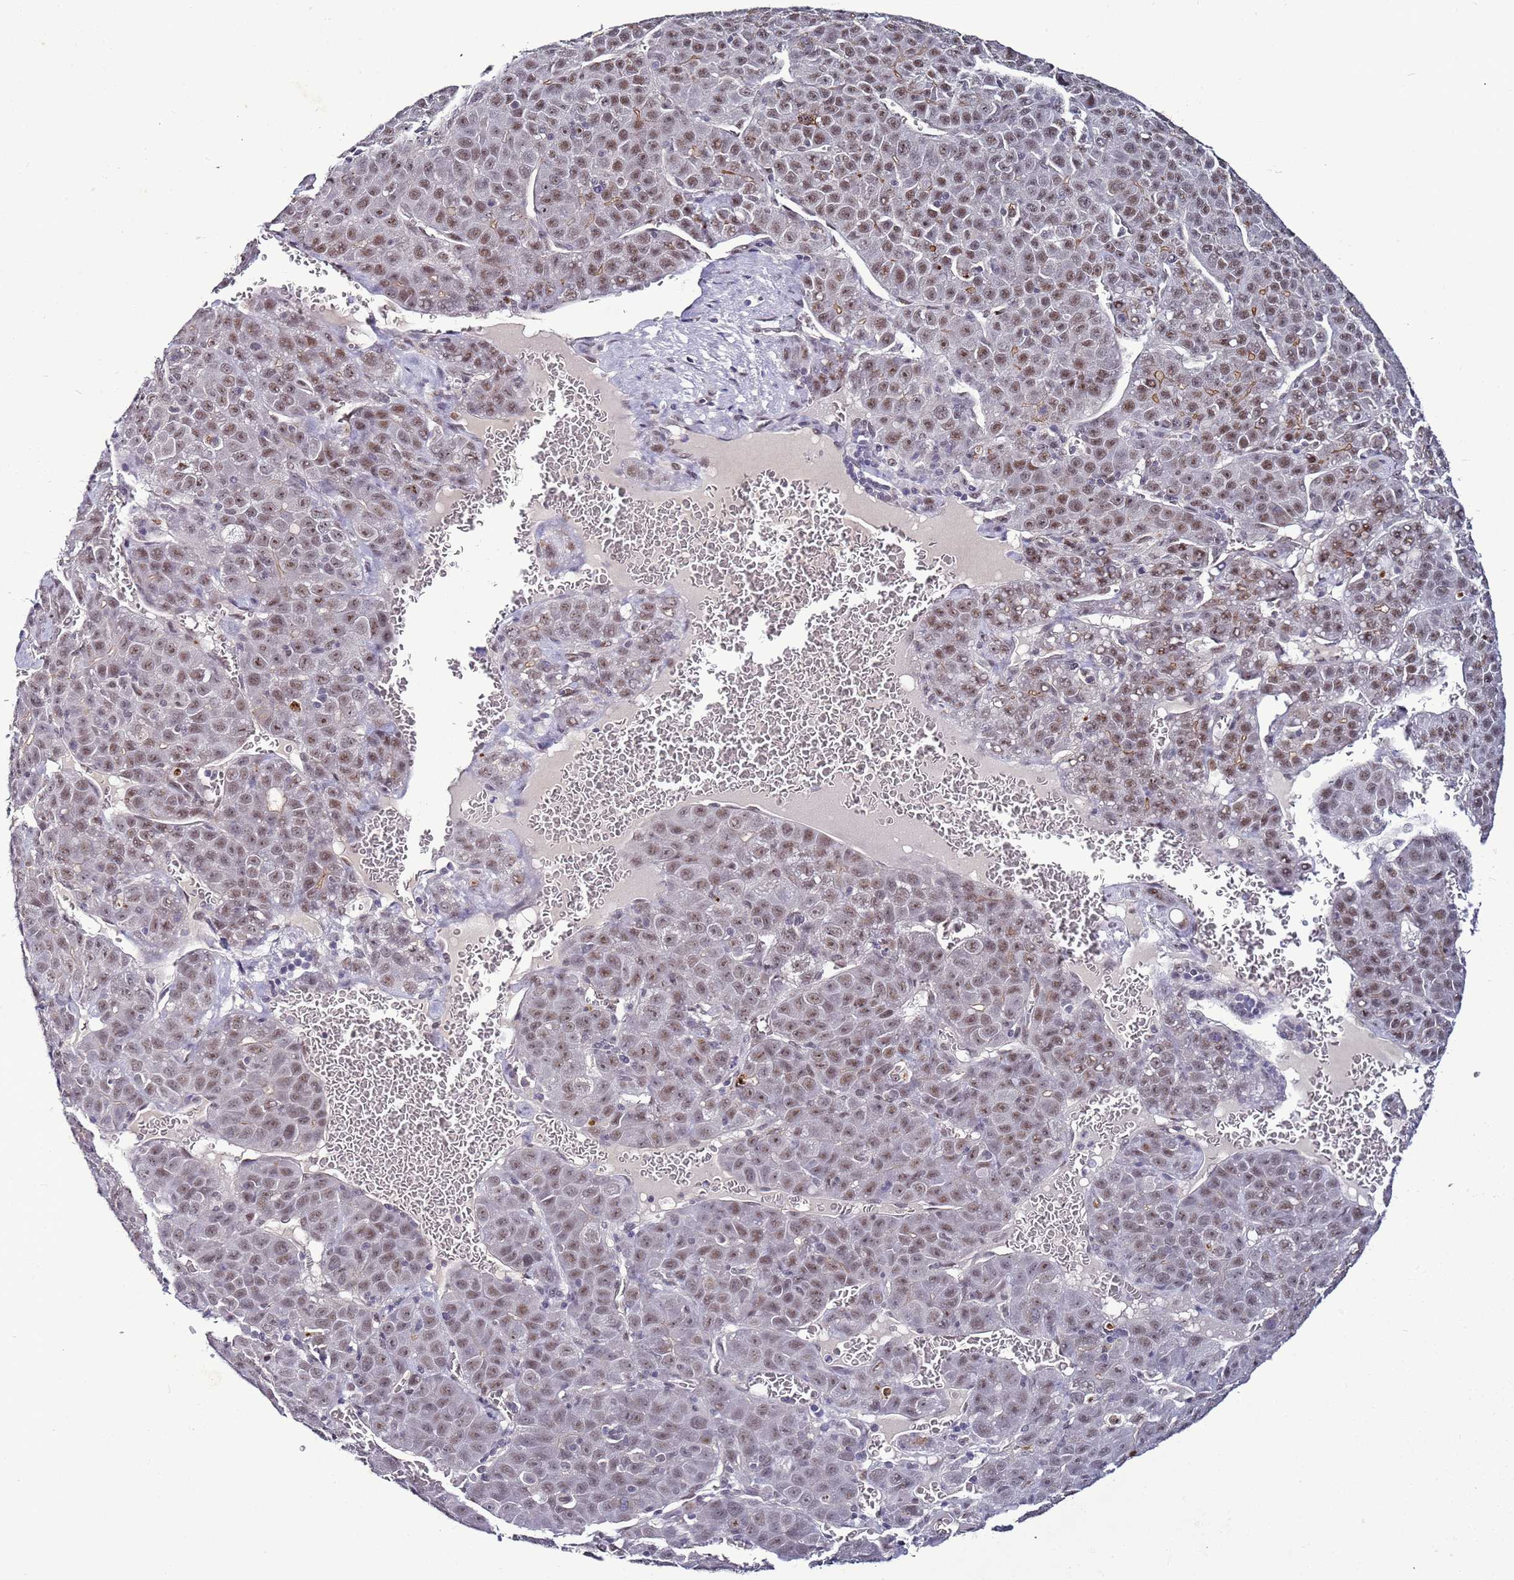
{"staining": {"intensity": "moderate", "quantity": "25%-75%", "location": "nuclear"}, "tissue": "liver cancer", "cell_type": "Tumor cells", "image_type": "cancer", "snomed": [{"axis": "morphology", "description": "Carcinoma, Hepatocellular, NOS"}, {"axis": "topography", "description": "Liver"}], "caption": "Hepatocellular carcinoma (liver) tissue reveals moderate nuclear expression in approximately 25%-75% of tumor cells, visualized by immunohistochemistry.", "gene": "PSMA7", "patient": {"sex": "female", "age": 53}}